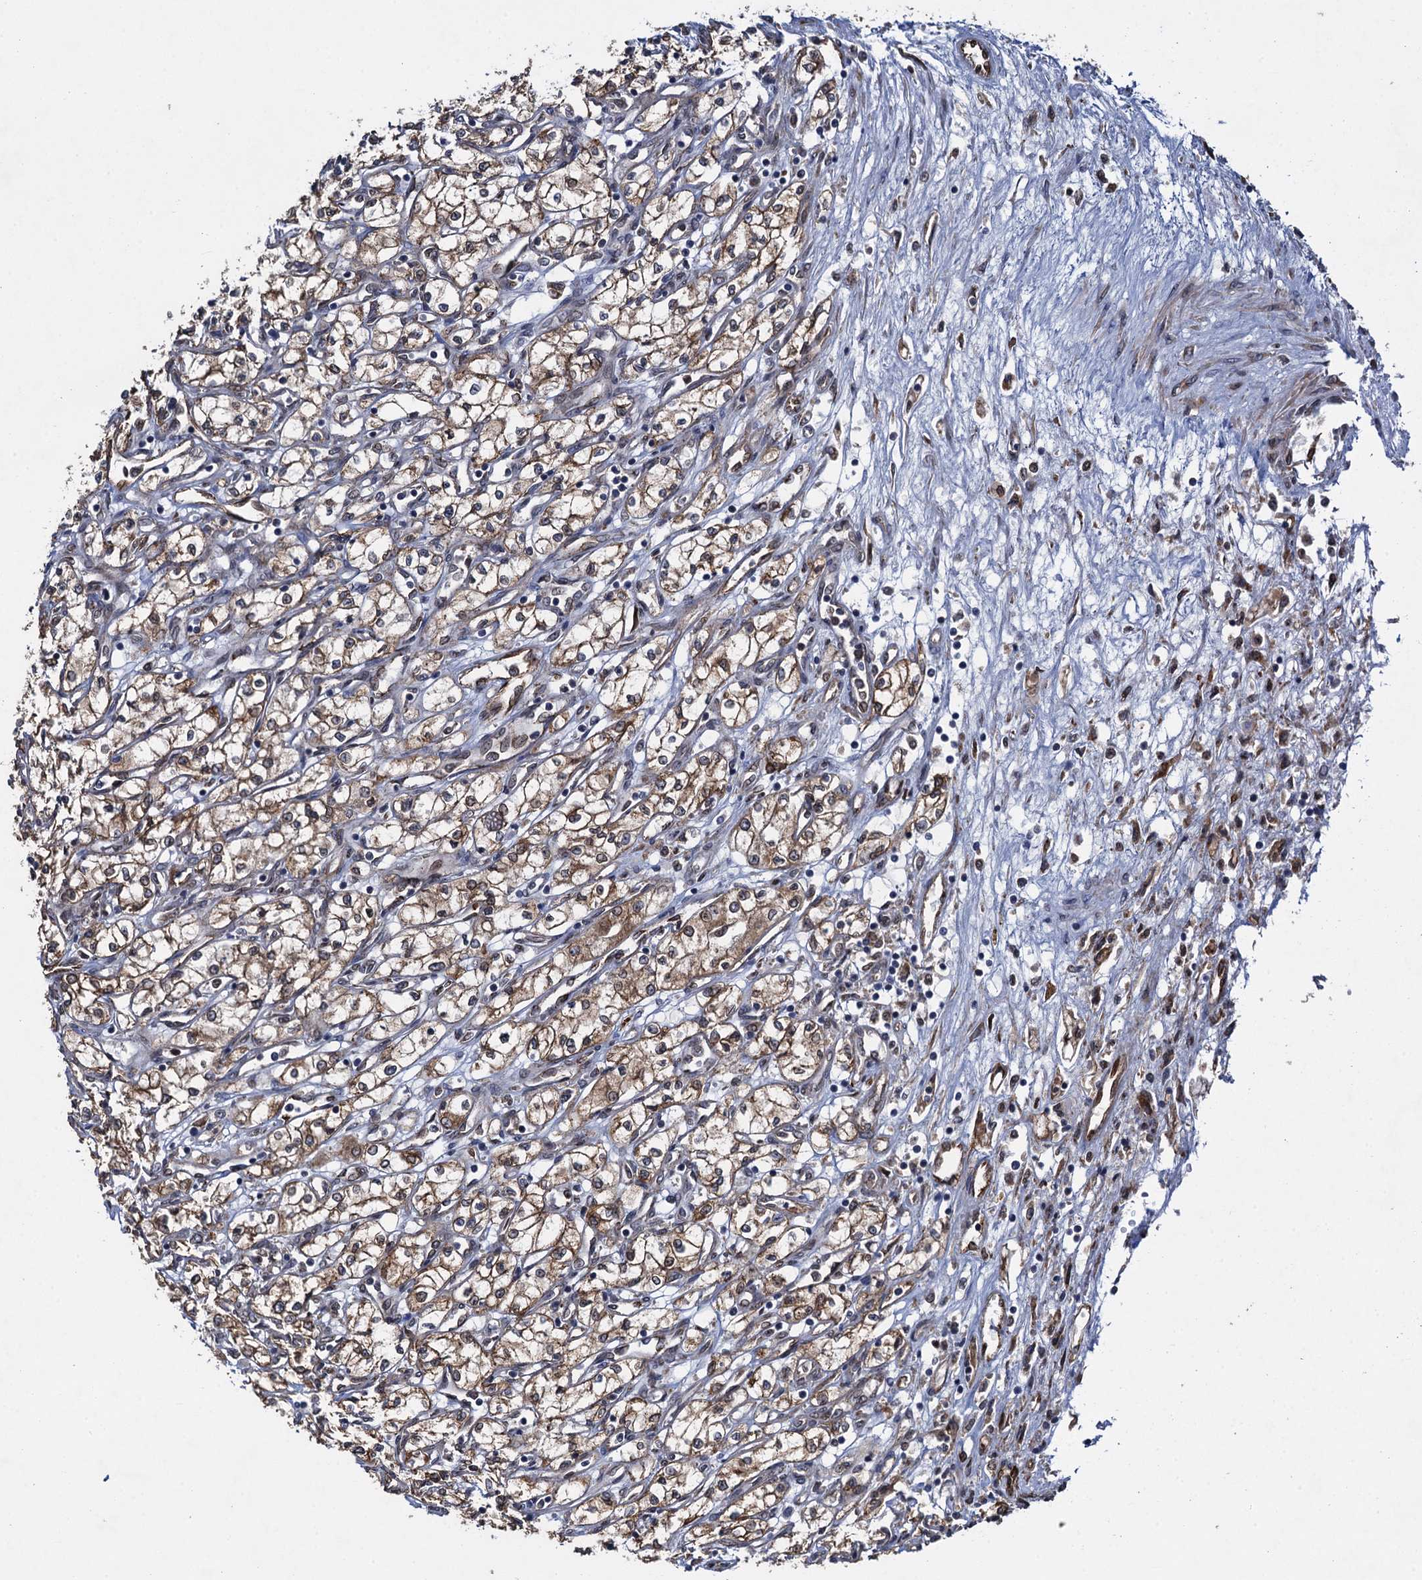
{"staining": {"intensity": "moderate", "quantity": "25%-75%", "location": "cytoplasmic/membranous"}, "tissue": "renal cancer", "cell_type": "Tumor cells", "image_type": "cancer", "snomed": [{"axis": "morphology", "description": "Adenocarcinoma, NOS"}, {"axis": "topography", "description": "Kidney"}], "caption": "This photomicrograph exhibits renal adenocarcinoma stained with immunohistochemistry (IHC) to label a protein in brown. The cytoplasmic/membranous of tumor cells show moderate positivity for the protein. Nuclei are counter-stained blue.", "gene": "EVX2", "patient": {"sex": "male", "age": 59}}